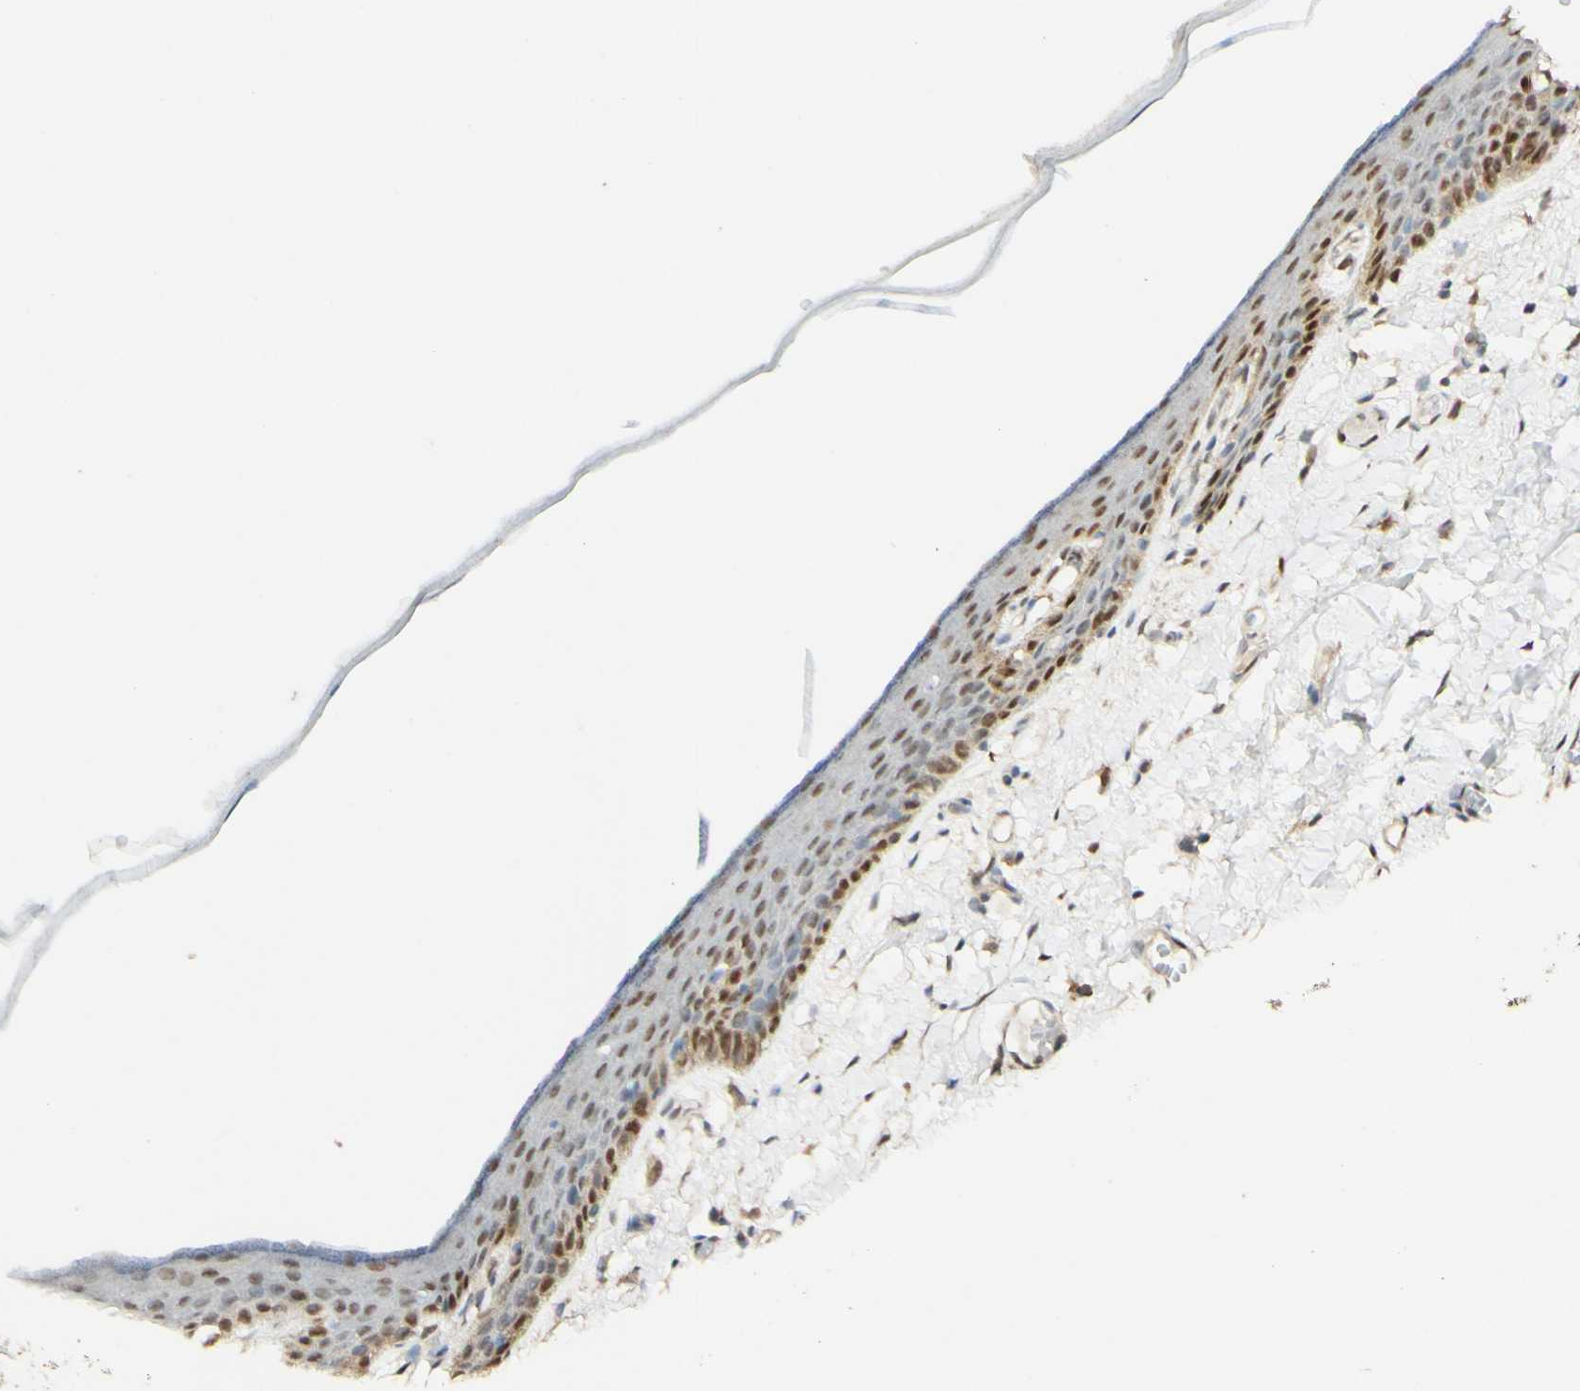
{"staining": {"intensity": "strong", "quantity": ">75%", "location": "cytoplasmic/membranous,nuclear"}, "tissue": "skin", "cell_type": "Epidermal cells", "image_type": "normal", "snomed": [{"axis": "morphology", "description": "Normal tissue, NOS"}, {"axis": "topography", "description": "Vulva"}], "caption": "Approximately >75% of epidermal cells in normal skin display strong cytoplasmic/membranous,nuclear protein expression as visualized by brown immunohistochemical staining.", "gene": "MAP3K4", "patient": {"sex": "female", "age": 54}}